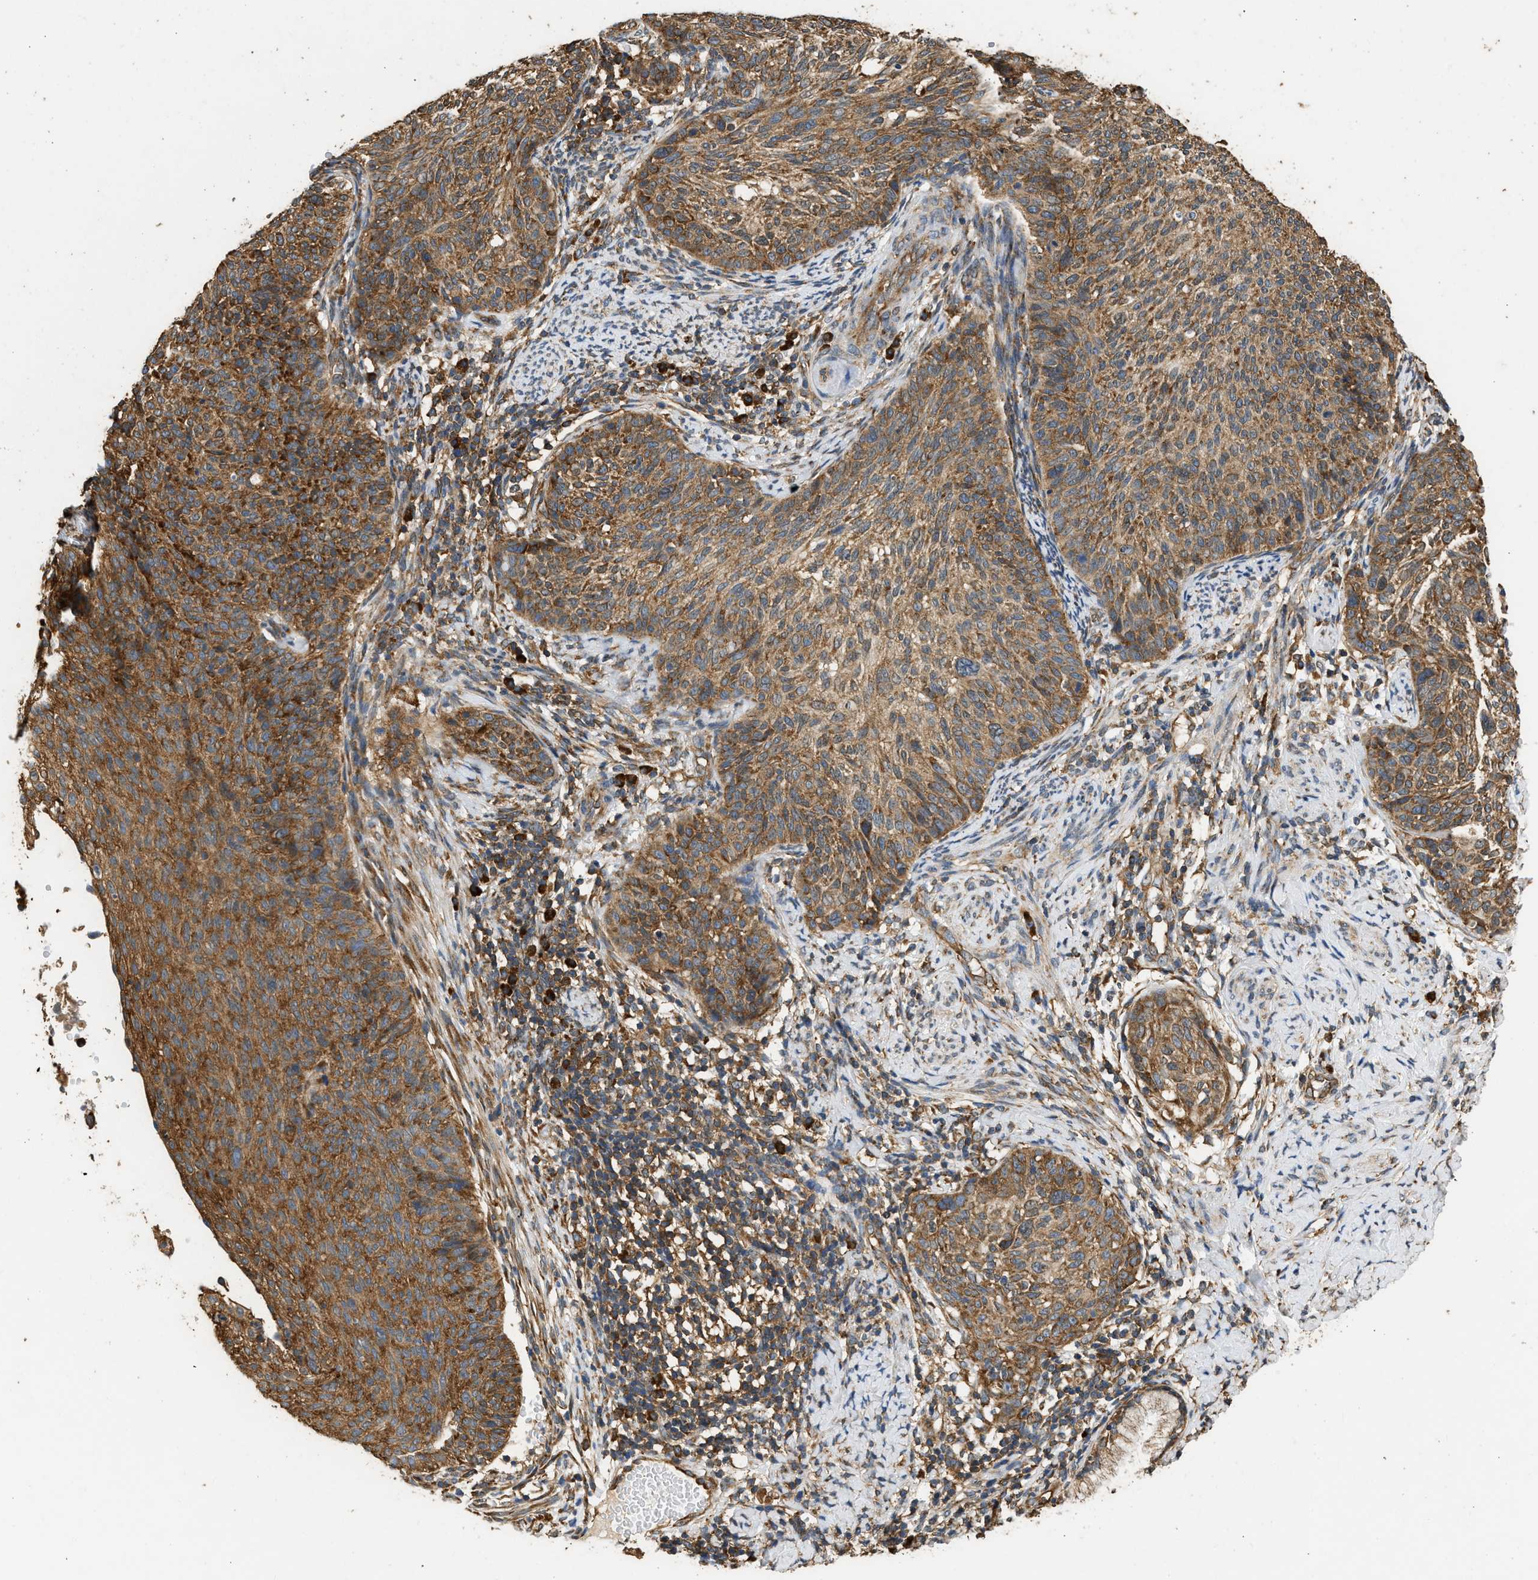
{"staining": {"intensity": "moderate", "quantity": ">75%", "location": "cytoplasmic/membranous"}, "tissue": "cervical cancer", "cell_type": "Tumor cells", "image_type": "cancer", "snomed": [{"axis": "morphology", "description": "Squamous cell carcinoma, NOS"}, {"axis": "topography", "description": "Cervix"}], "caption": "There is medium levels of moderate cytoplasmic/membranous staining in tumor cells of cervical cancer (squamous cell carcinoma), as demonstrated by immunohistochemical staining (brown color).", "gene": "SLC36A4", "patient": {"sex": "female", "age": 70}}